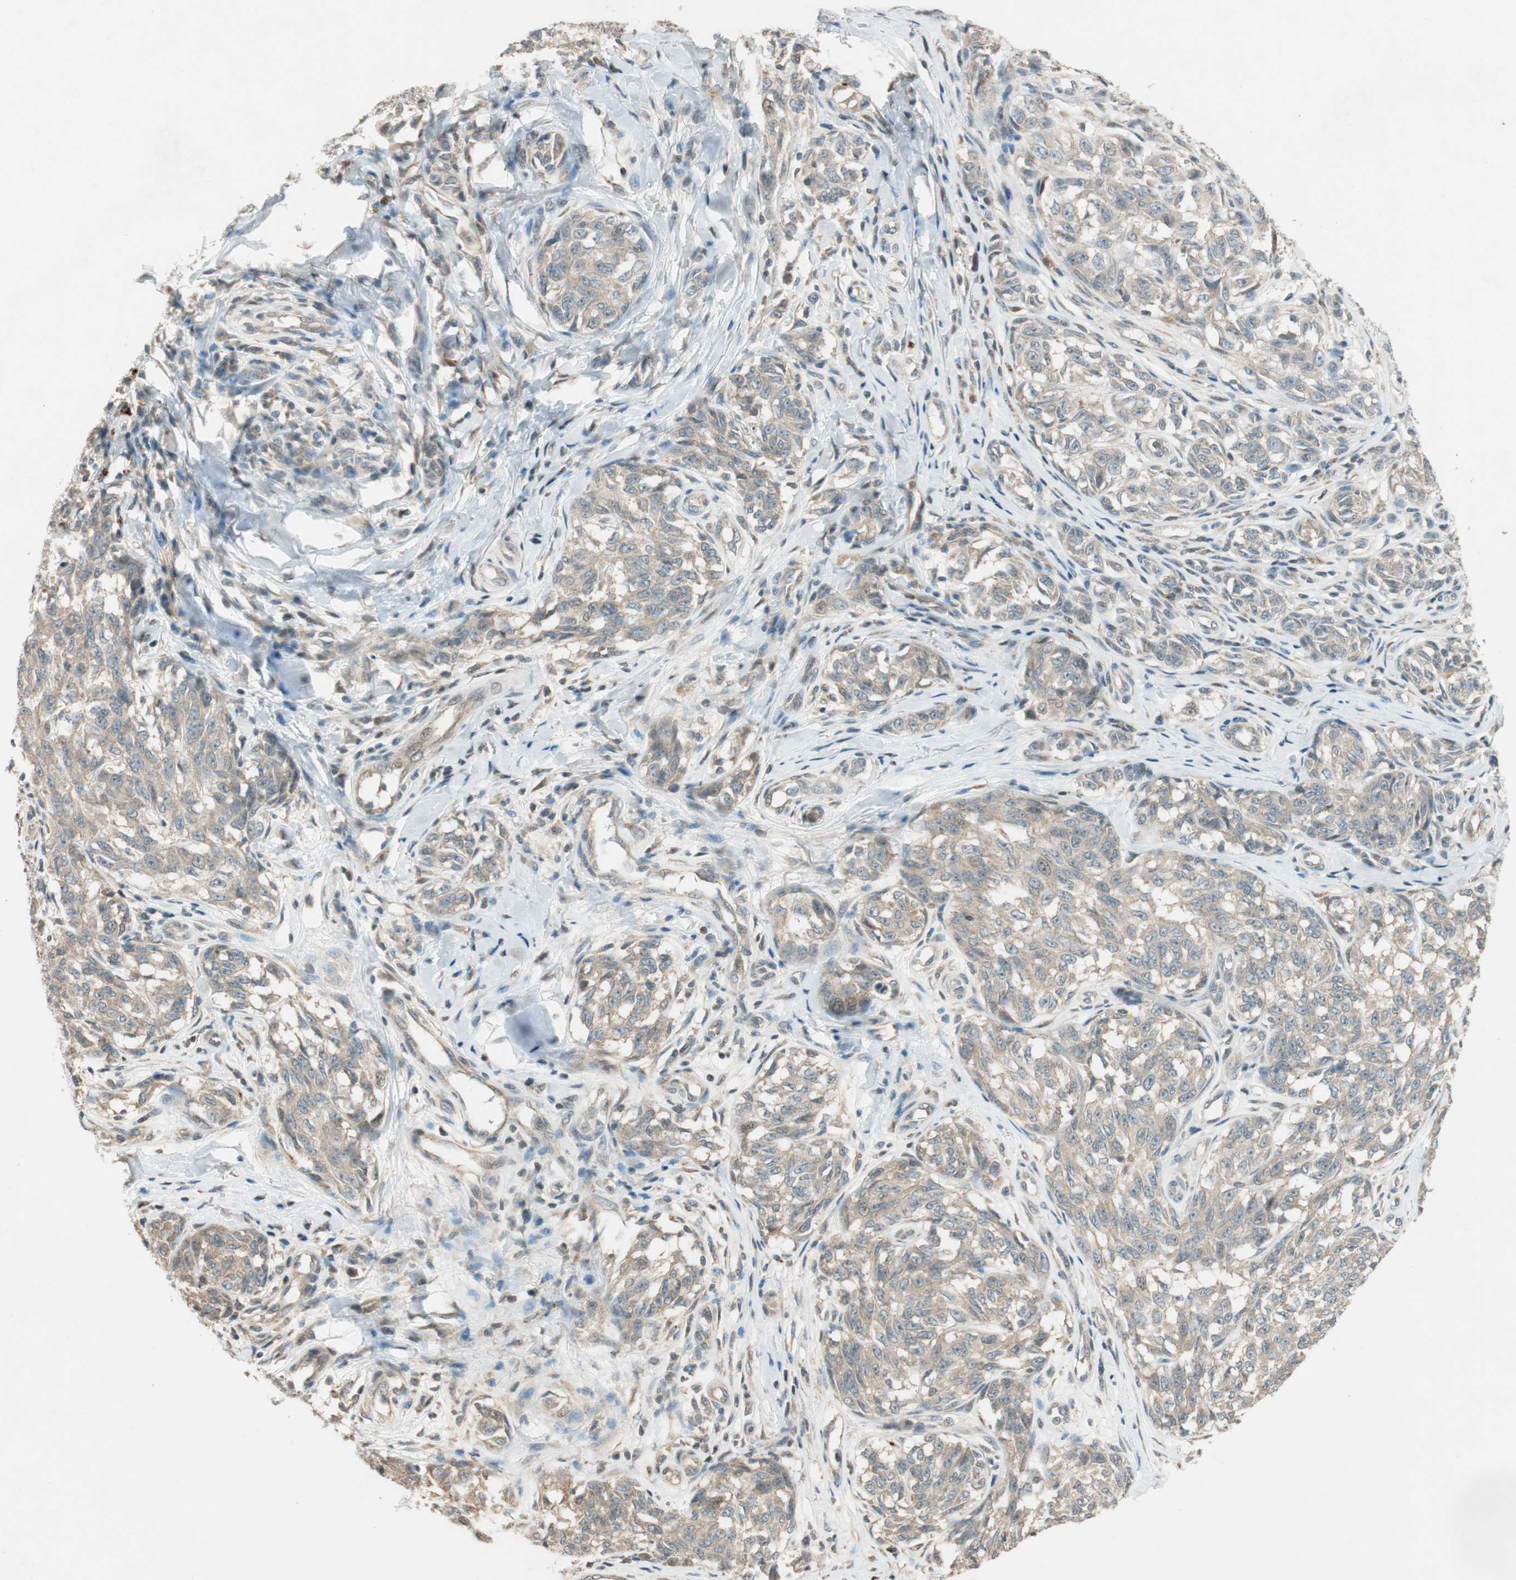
{"staining": {"intensity": "weak", "quantity": ">75%", "location": "cytoplasmic/membranous"}, "tissue": "melanoma", "cell_type": "Tumor cells", "image_type": "cancer", "snomed": [{"axis": "morphology", "description": "Malignant melanoma, NOS"}, {"axis": "topography", "description": "Skin"}], "caption": "DAB (3,3'-diaminobenzidine) immunohistochemical staining of human melanoma displays weak cytoplasmic/membranous protein expression in about >75% of tumor cells. The protein of interest is shown in brown color, while the nuclei are stained blue.", "gene": "GLB1", "patient": {"sex": "female", "age": 64}}